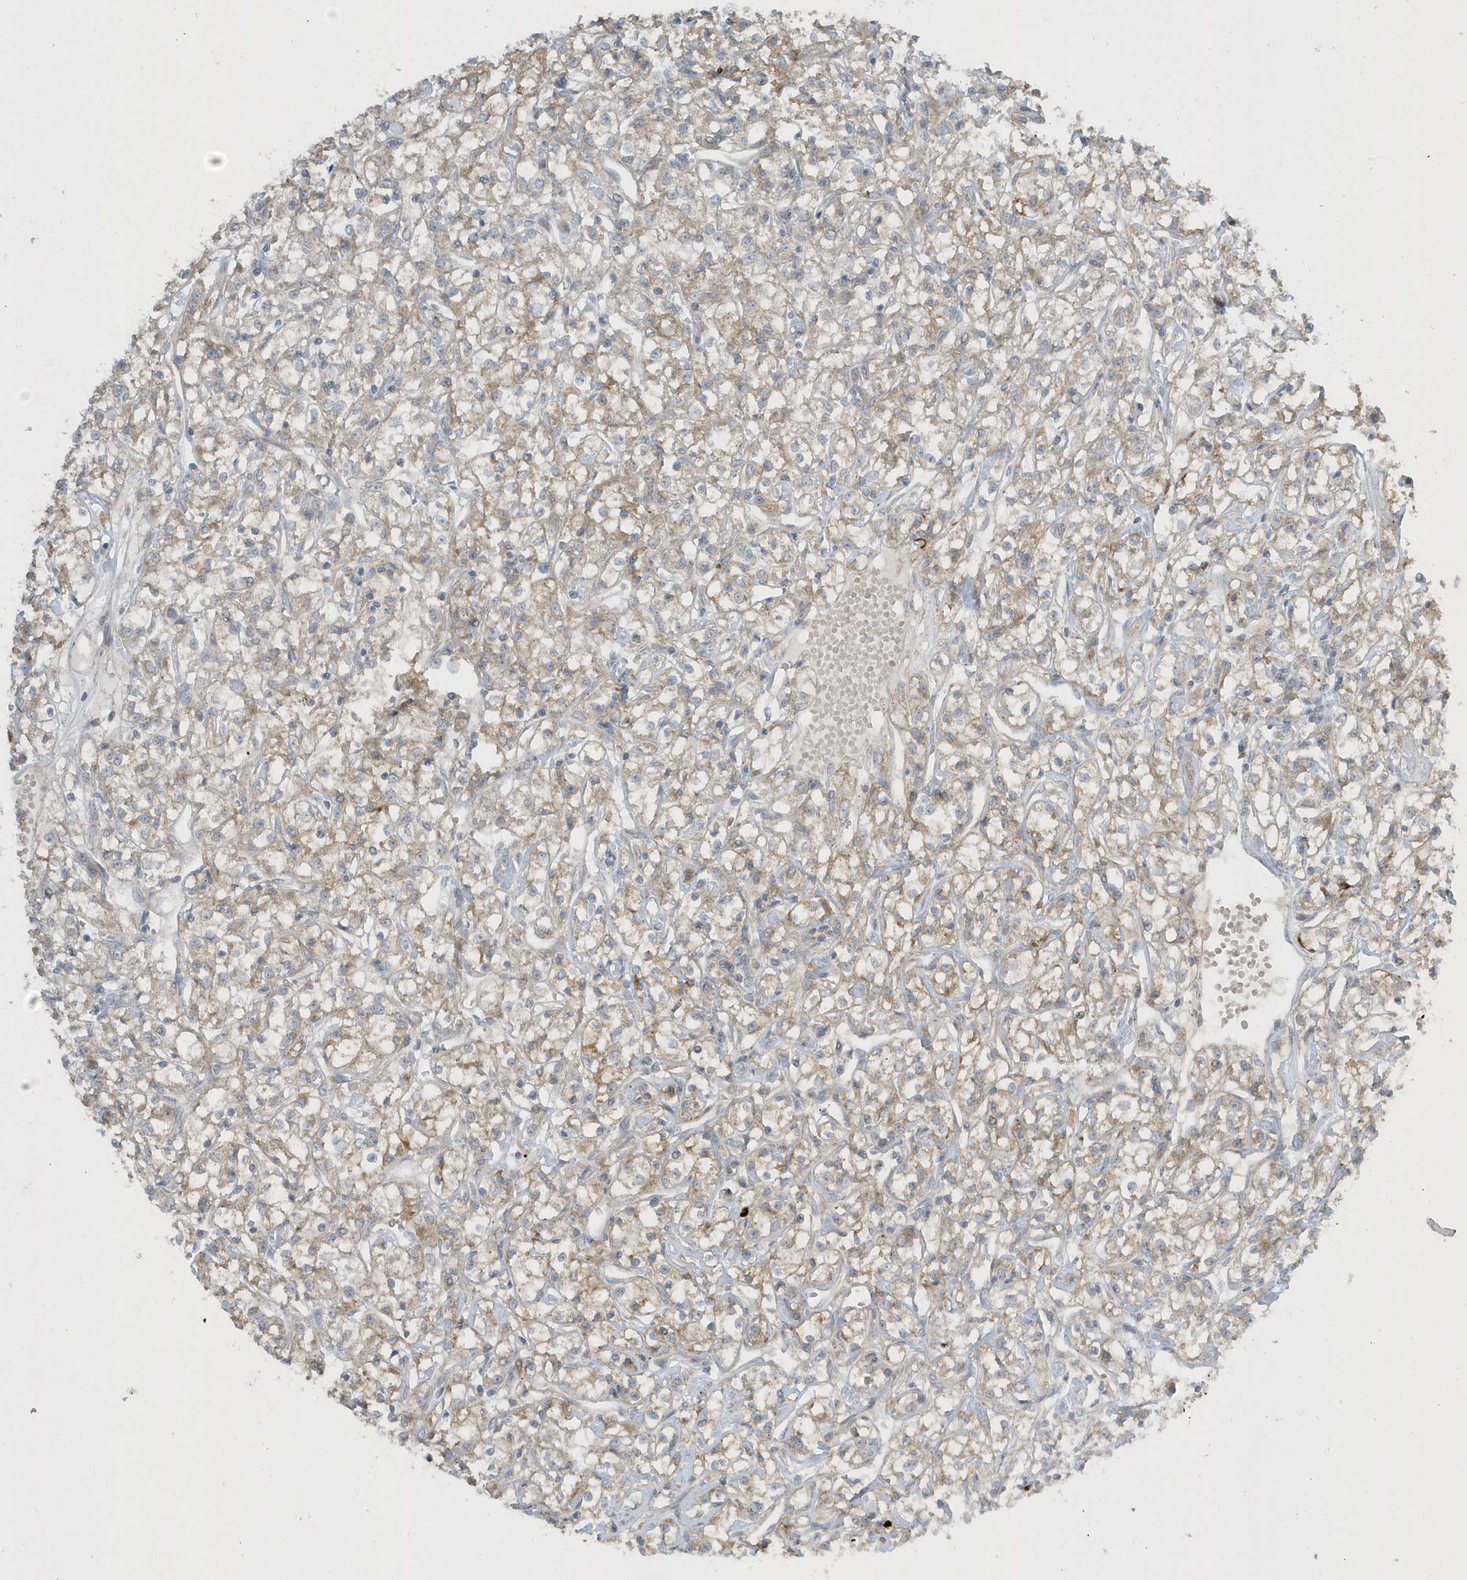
{"staining": {"intensity": "moderate", "quantity": ">75%", "location": "cytoplasmic/membranous"}, "tissue": "renal cancer", "cell_type": "Tumor cells", "image_type": "cancer", "snomed": [{"axis": "morphology", "description": "Adenocarcinoma, NOS"}, {"axis": "topography", "description": "Kidney"}], "caption": "A micrograph of human renal cancer (adenocarcinoma) stained for a protein displays moderate cytoplasmic/membranous brown staining in tumor cells. (Brightfield microscopy of DAB IHC at high magnification).", "gene": "SLC38A2", "patient": {"sex": "female", "age": 59}}